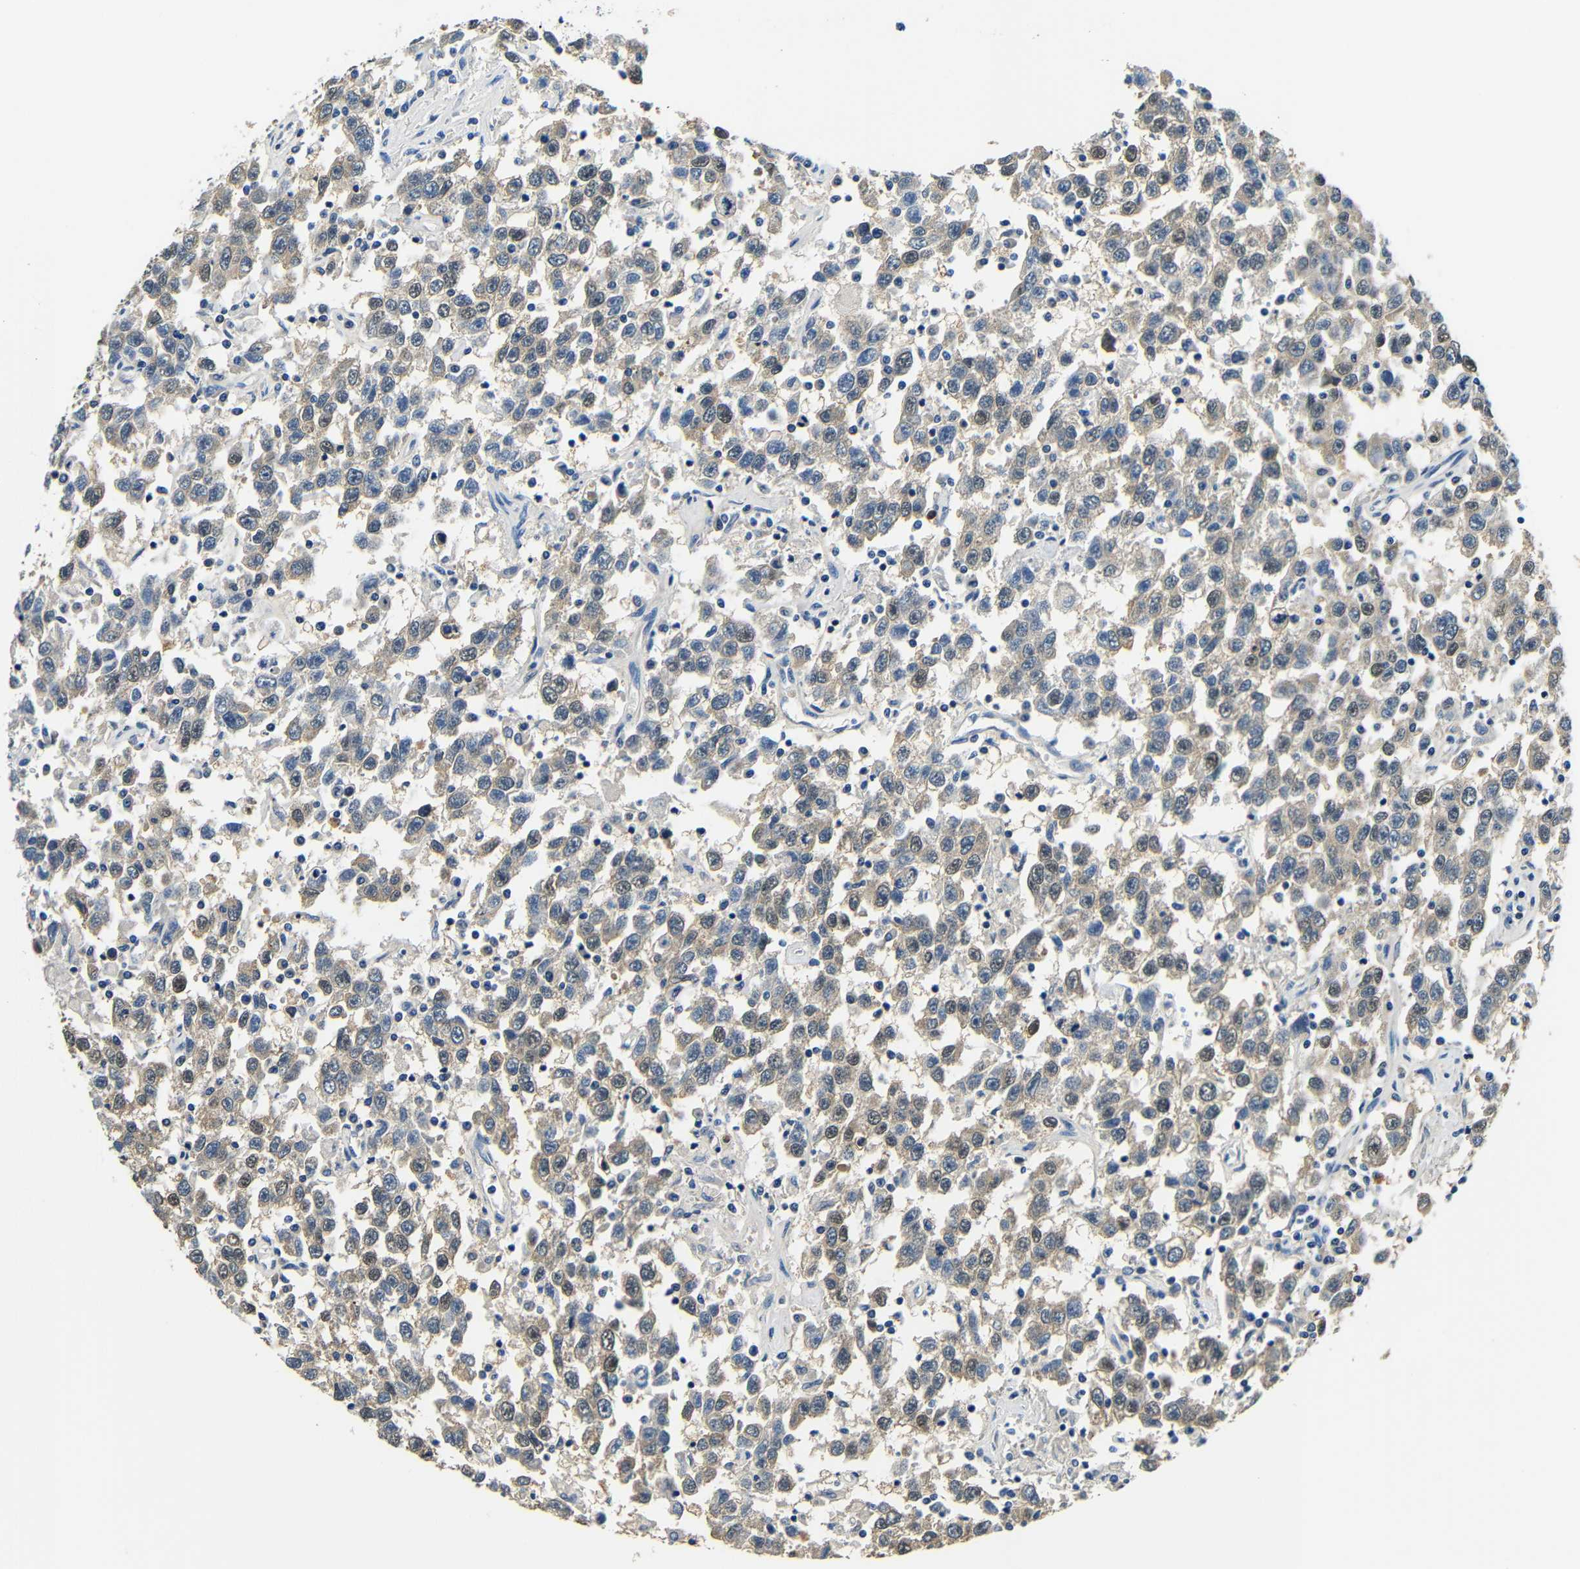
{"staining": {"intensity": "weak", "quantity": ">75%", "location": "cytoplasmic/membranous,nuclear"}, "tissue": "testis cancer", "cell_type": "Tumor cells", "image_type": "cancer", "snomed": [{"axis": "morphology", "description": "Seminoma, NOS"}, {"axis": "topography", "description": "Testis"}], "caption": "Immunohistochemical staining of human seminoma (testis) demonstrates low levels of weak cytoplasmic/membranous and nuclear protein expression in about >75% of tumor cells.", "gene": "ADAP1", "patient": {"sex": "male", "age": 41}}